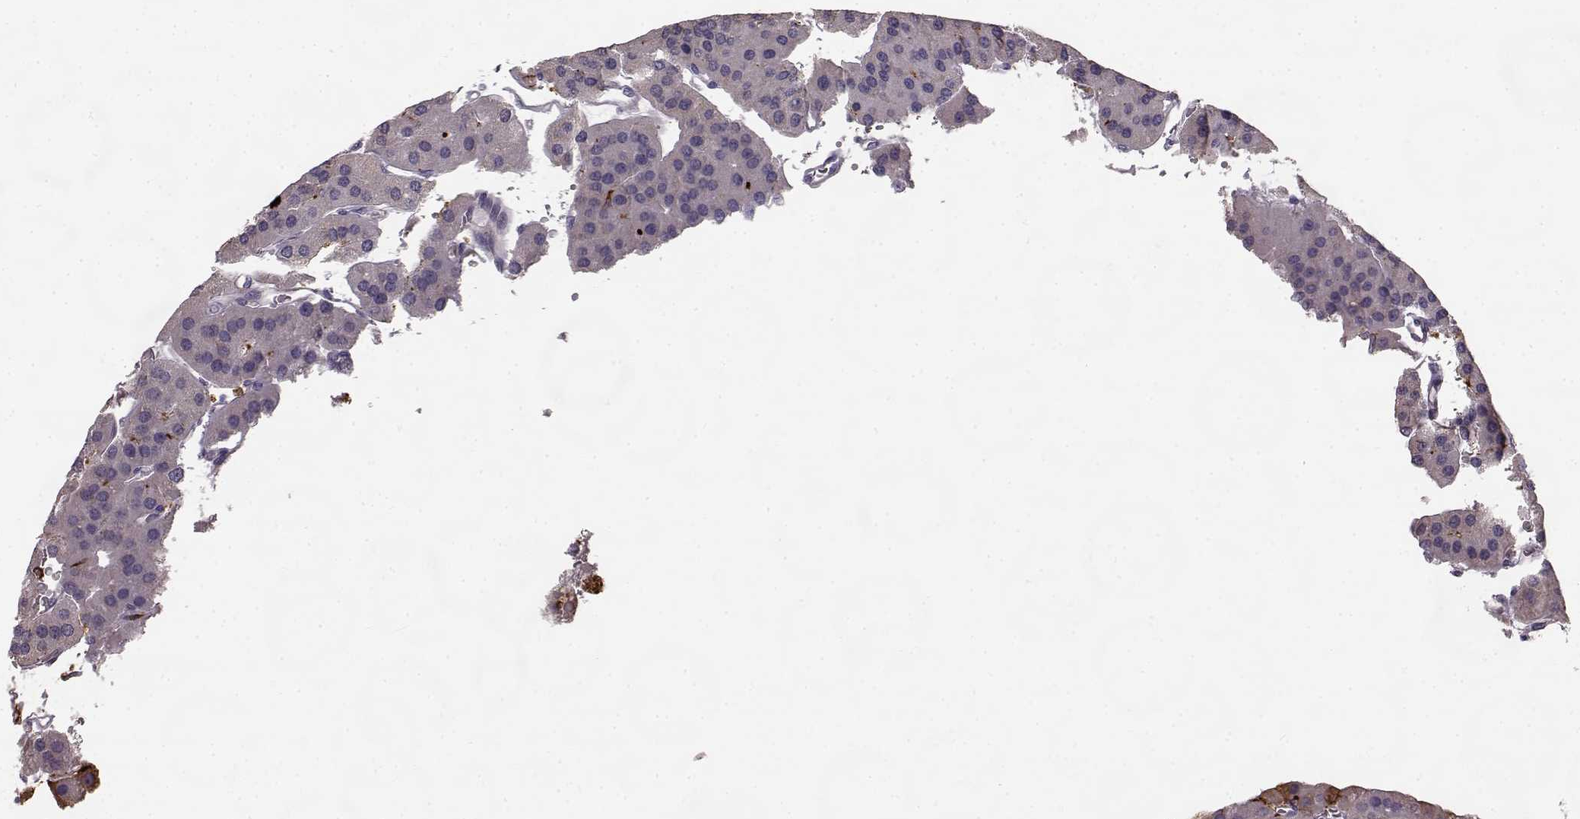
{"staining": {"intensity": "negative", "quantity": "none", "location": "none"}, "tissue": "parathyroid gland", "cell_type": "Glandular cells", "image_type": "normal", "snomed": [{"axis": "morphology", "description": "Normal tissue, NOS"}, {"axis": "morphology", "description": "Adenoma, NOS"}, {"axis": "topography", "description": "Parathyroid gland"}], "caption": "Protein analysis of unremarkable parathyroid gland reveals no significant staining in glandular cells. (DAB (3,3'-diaminobenzidine) immunohistochemistry (IHC) with hematoxylin counter stain).", "gene": "CCNF", "patient": {"sex": "female", "age": 86}}